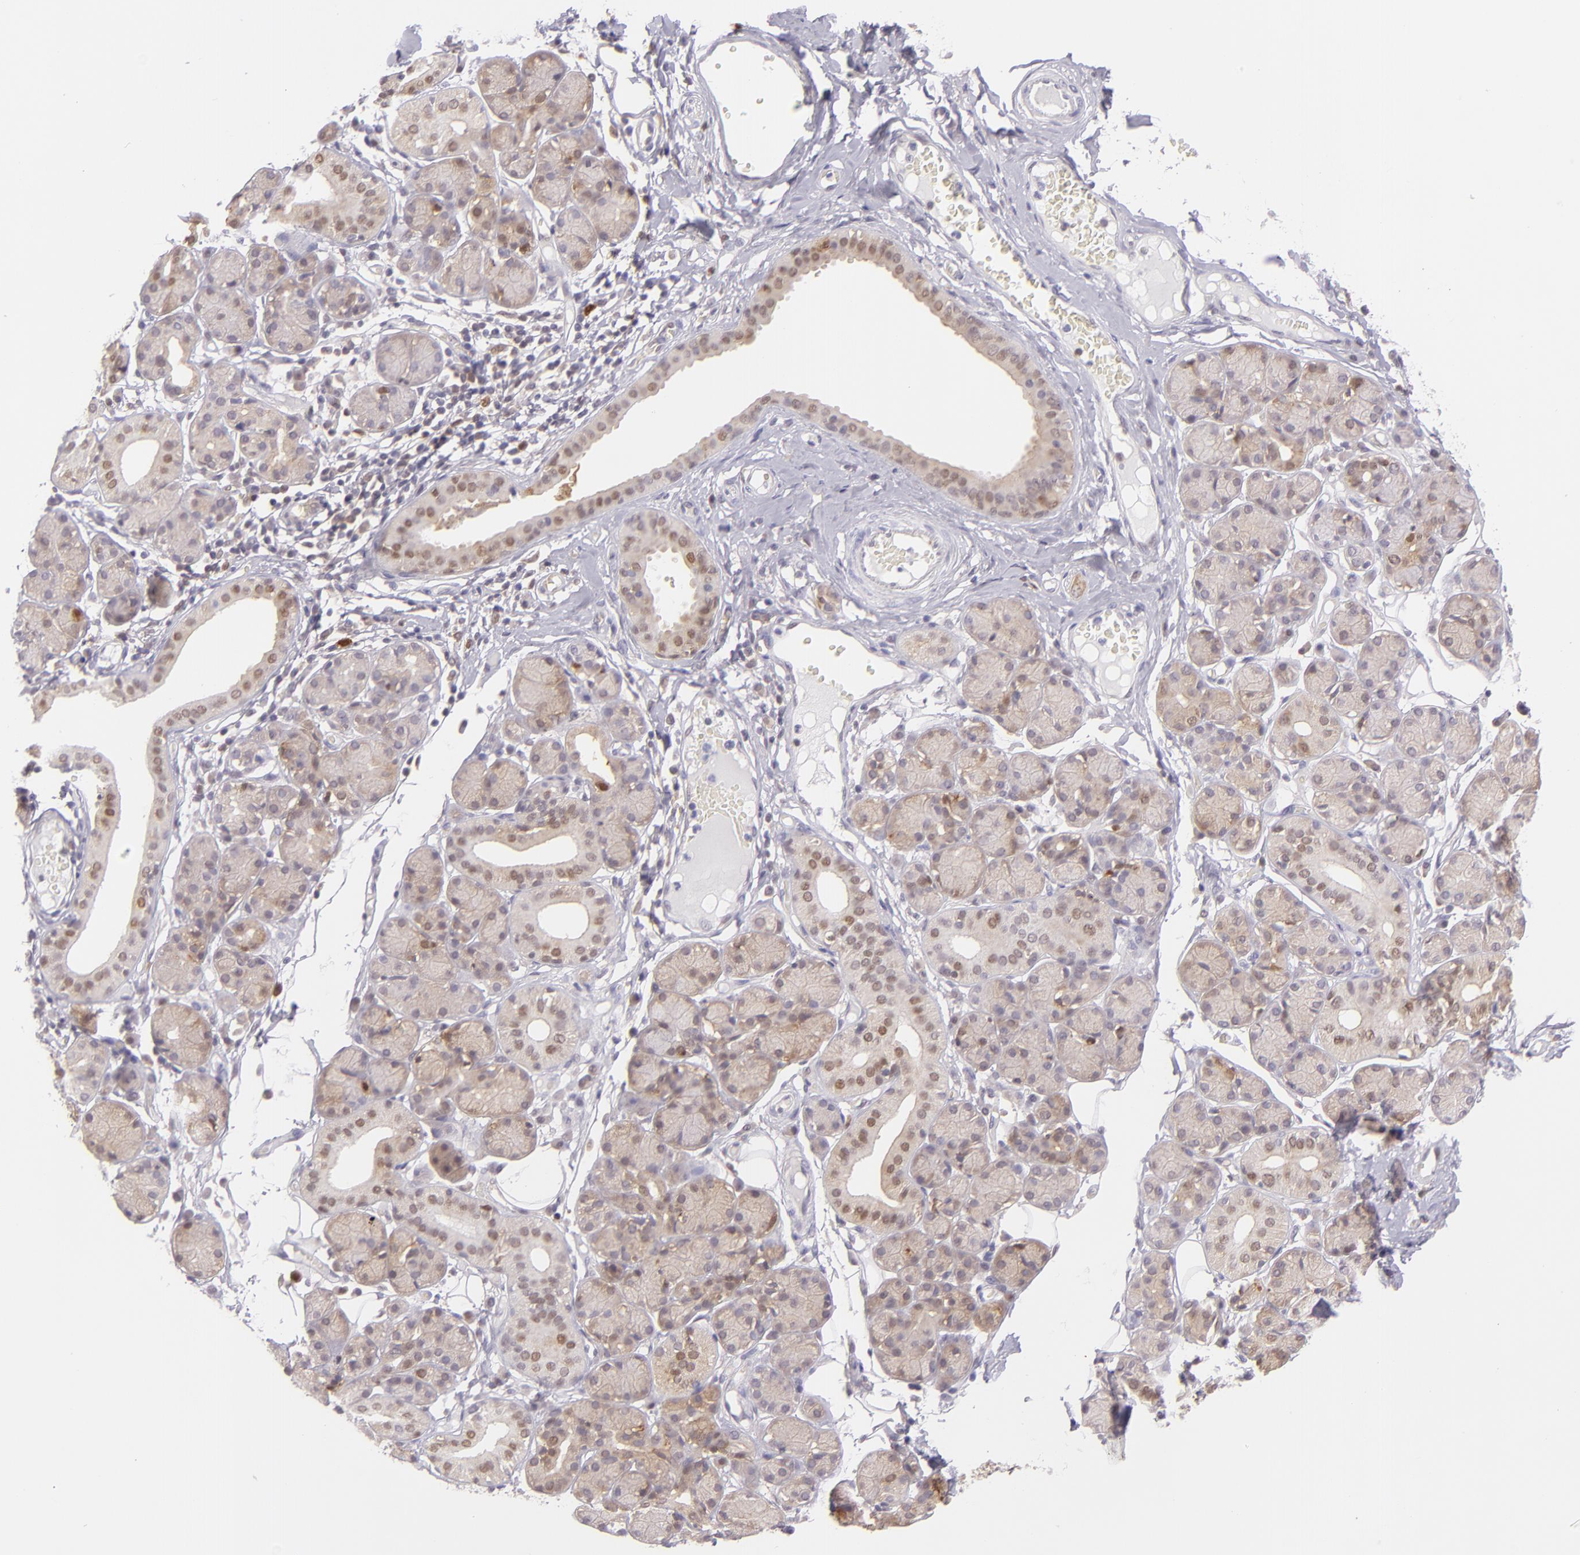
{"staining": {"intensity": "weak", "quantity": "25%-75%", "location": "nuclear"}, "tissue": "salivary gland", "cell_type": "Glandular cells", "image_type": "normal", "snomed": [{"axis": "morphology", "description": "Normal tissue, NOS"}, {"axis": "topography", "description": "Salivary gland"}], "caption": "Immunohistochemistry (IHC) histopathology image of normal salivary gland: salivary gland stained using immunohistochemistry (IHC) demonstrates low levels of weak protein expression localized specifically in the nuclear of glandular cells, appearing as a nuclear brown color.", "gene": "HSPH1", "patient": {"sex": "male", "age": 54}}